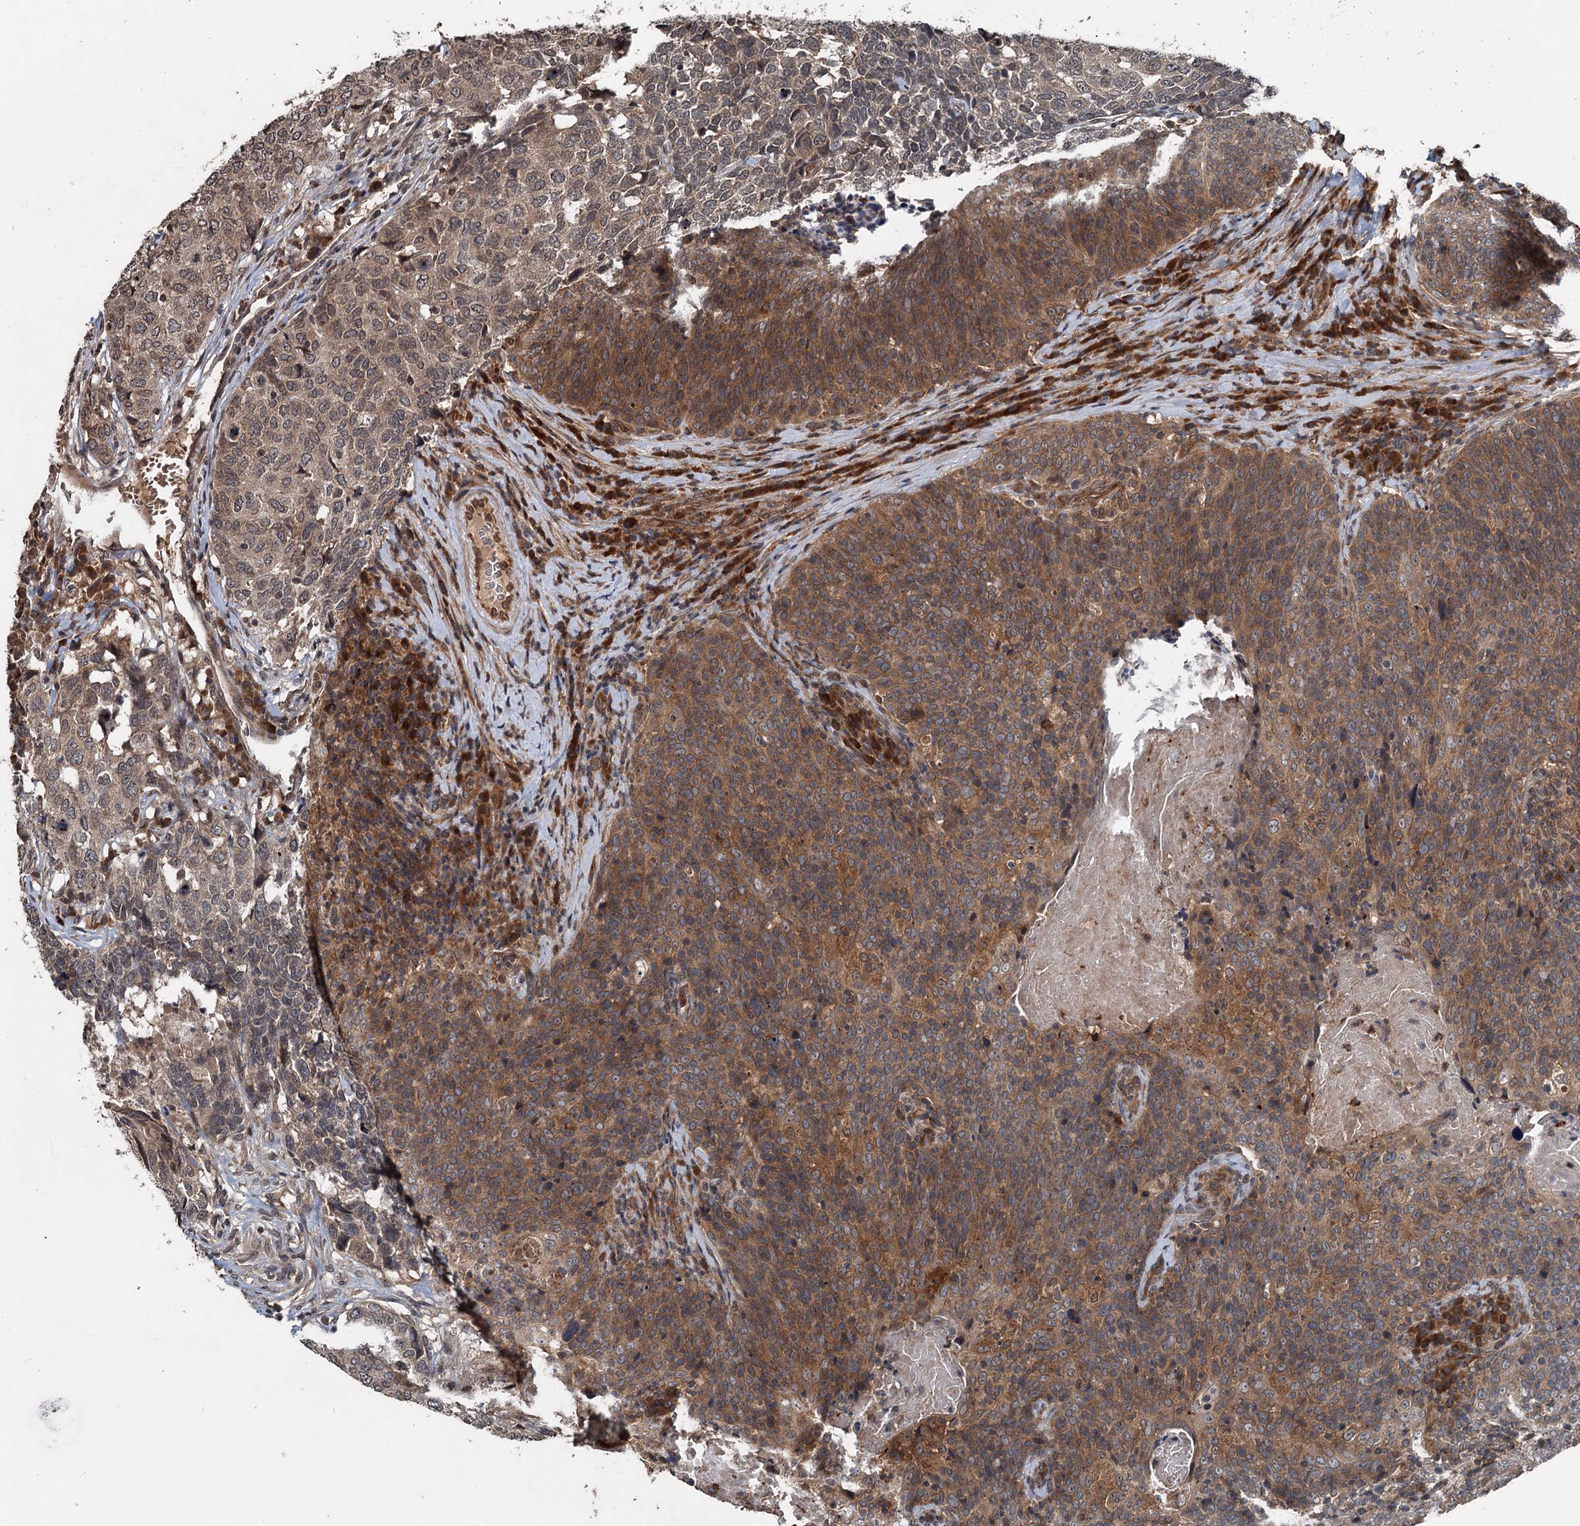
{"staining": {"intensity": "moderate", "quantity": ">75%", "location": "cytoplasmic/membranous"}, "tissue": "head and neck cancer", "cell_type": "Tumor cells", "image_type": "cancer", "snomed": [{"axis": "morphology", "description": "Squamous cell carcinoma, NOS"}, {"axis": "morphology", "description": "Squamous cell carcinoma, metastatic, NOS"}, {"axis": "topography", "description": "Lymph node"}, {"axis": "topography", "description": "Head-Neck"}], "caption": "Immunohistochemical staining of human head and neck cancer exhibits medium levels of moderate cytoplasmic/membranous protein expression in about >75% of tumor cells.", "gene": "N4BP2L2", "patient": {"sex": "male", "age": 62}}